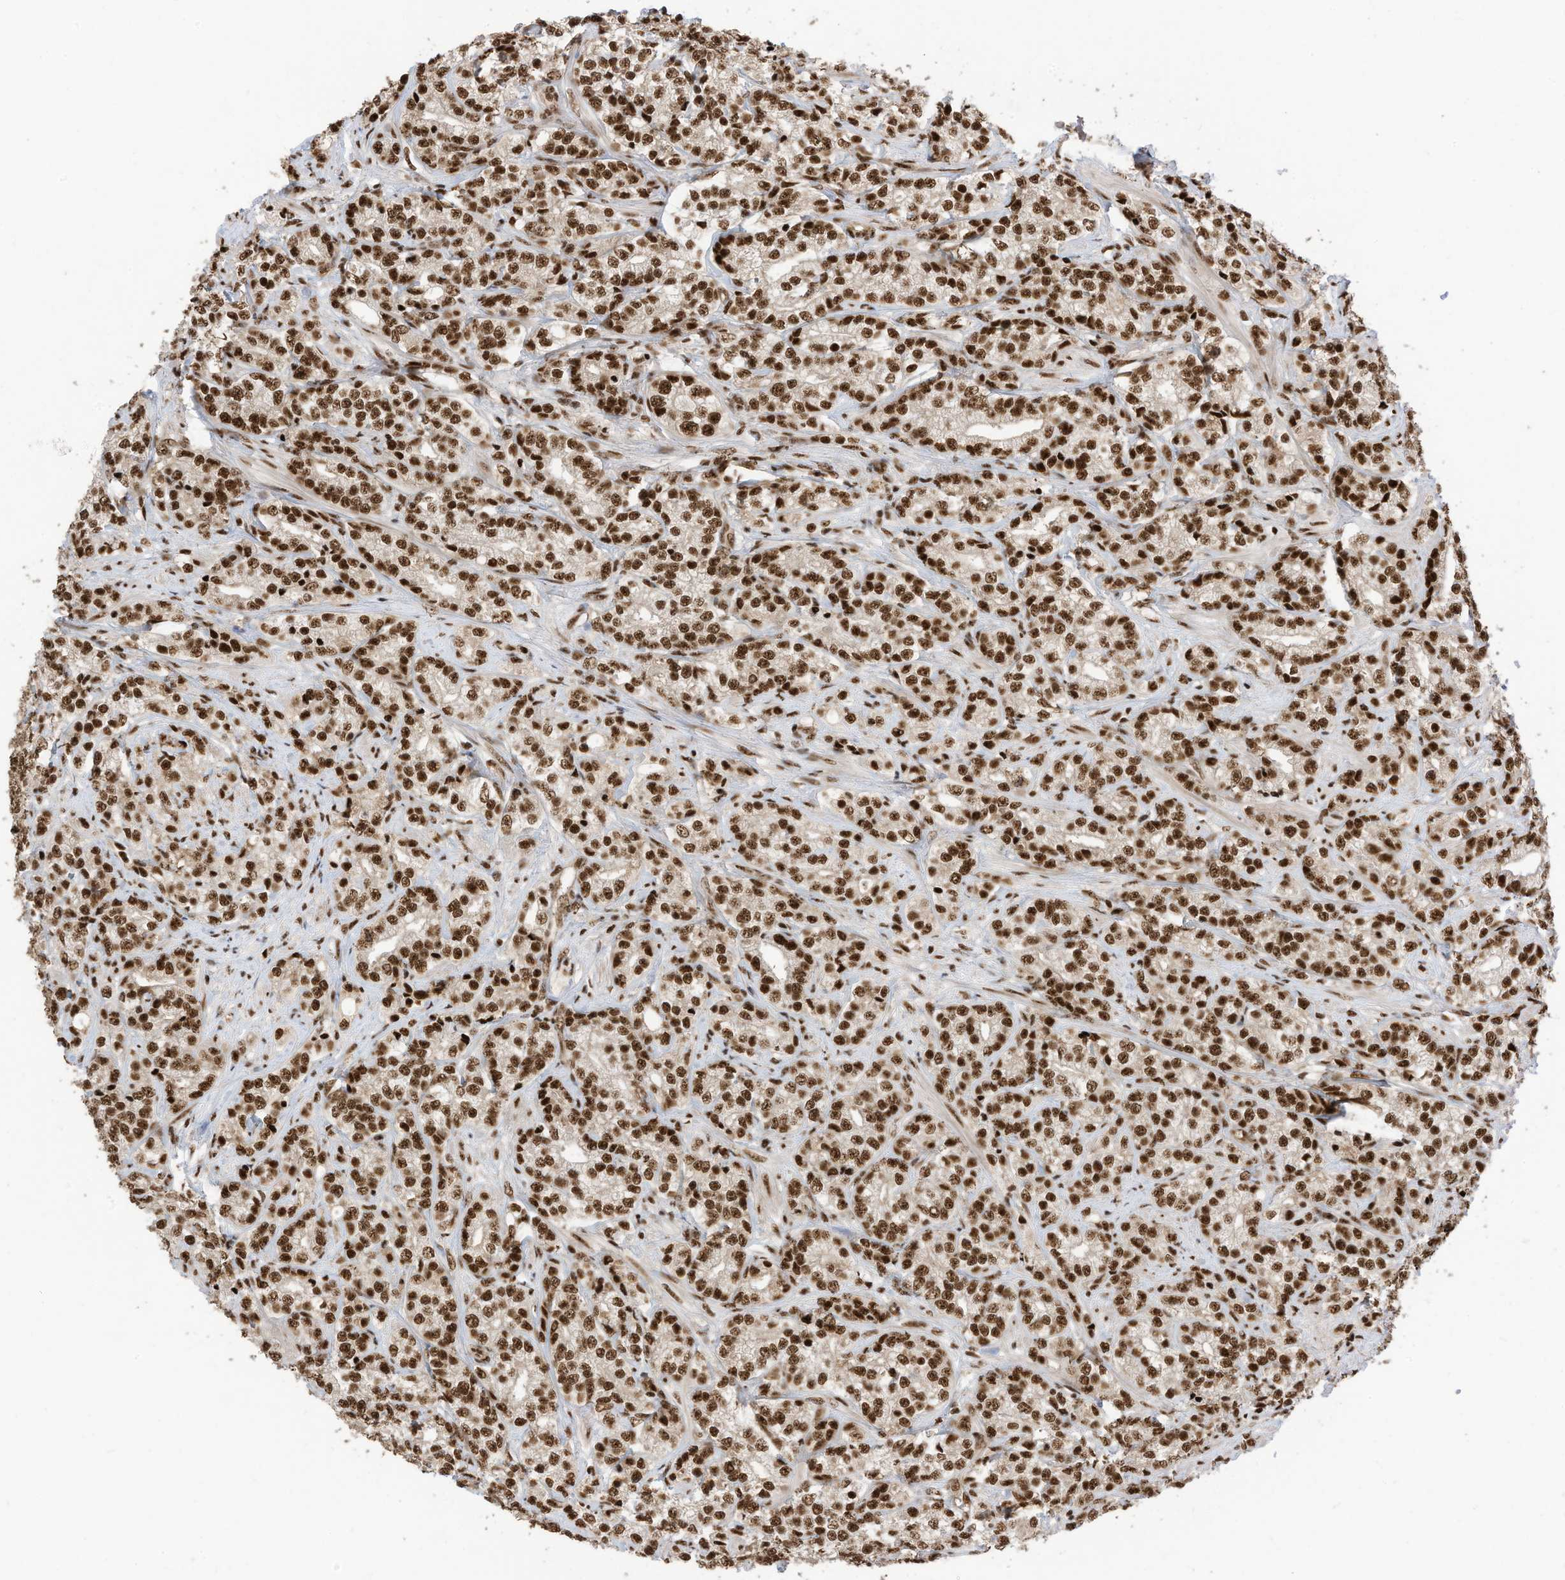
{"staining": {"intensity": "strong", "quantity": ">75%", "location": "nuclear"}, "tissue": "prostate cancer", "cell_type": "Tumor cells", "image_type": "cancer", "snomed": [{"axis": "morphology", "description": "Adenocarcinoma, High grade"}, {"axis": "topography", "description": "Prostate"}], "caption": "Protein expression analysis of prostate high-grade adenocarcinoma displays strong nuclear staining in approximately >75% of tumor cells.", "gene": "SF3A3", "patient": {"sex": "male", "age": 69}}